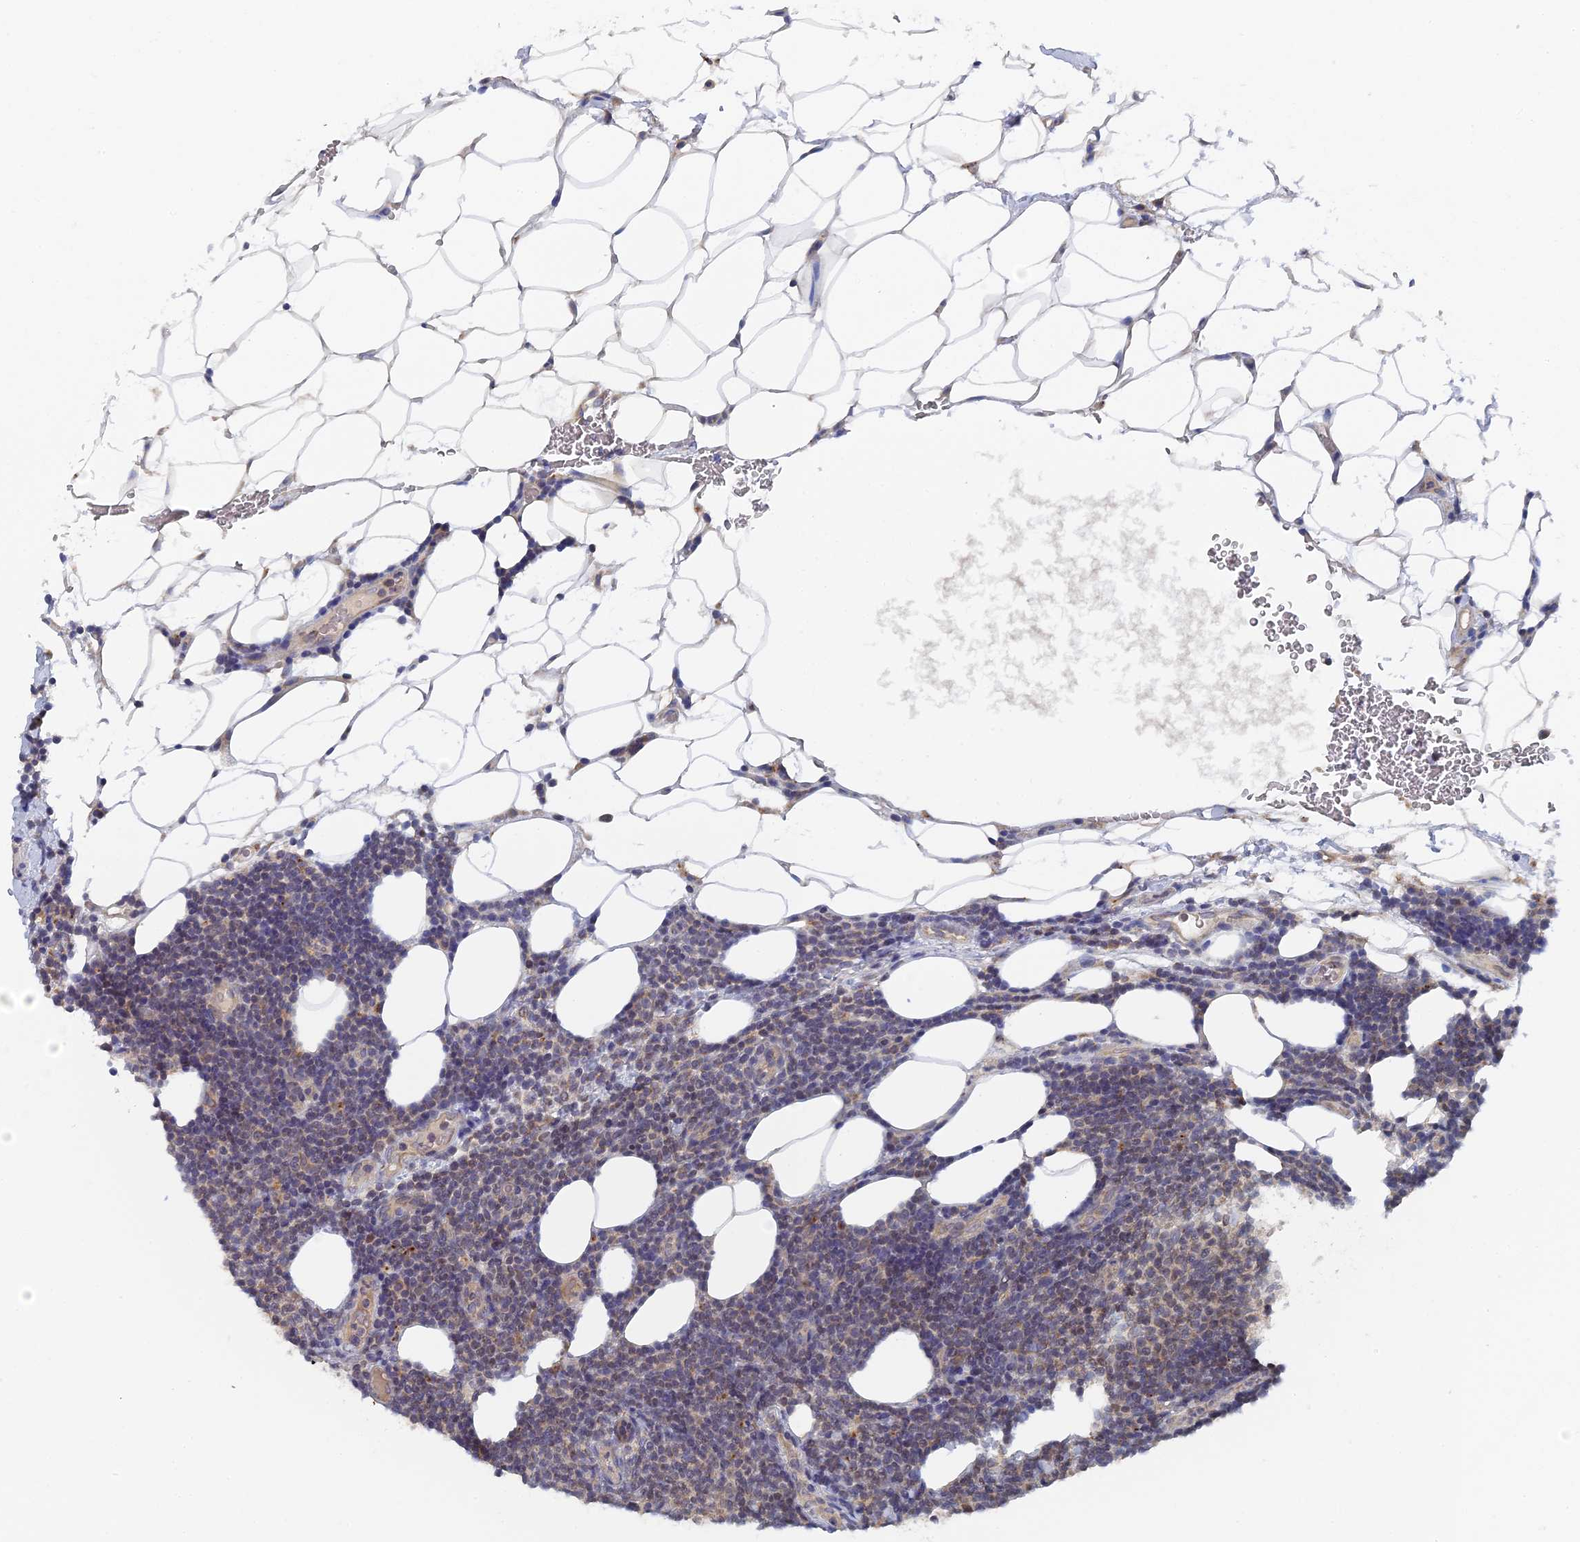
{"staining": {"intensity": "weak", "quantity": "<25%", "location": "nuclear"}, "tissue": "lymphoma", "cell_type": "Tumor cells", "image_type": "cancer", "snomed": [{"axis": "morphology", "description": "Malignant lymphoma, non-Hodgkin's type, Low grade"}, {"axis": "topography", "description": "Lymph node"}], "caption": "An IHC photomicrograph of lymphoma is shown. There is no staining in tumor cells of lymphoma.", "gene": "MIGA2", "patient": {"sex": "male", "age": 66}}